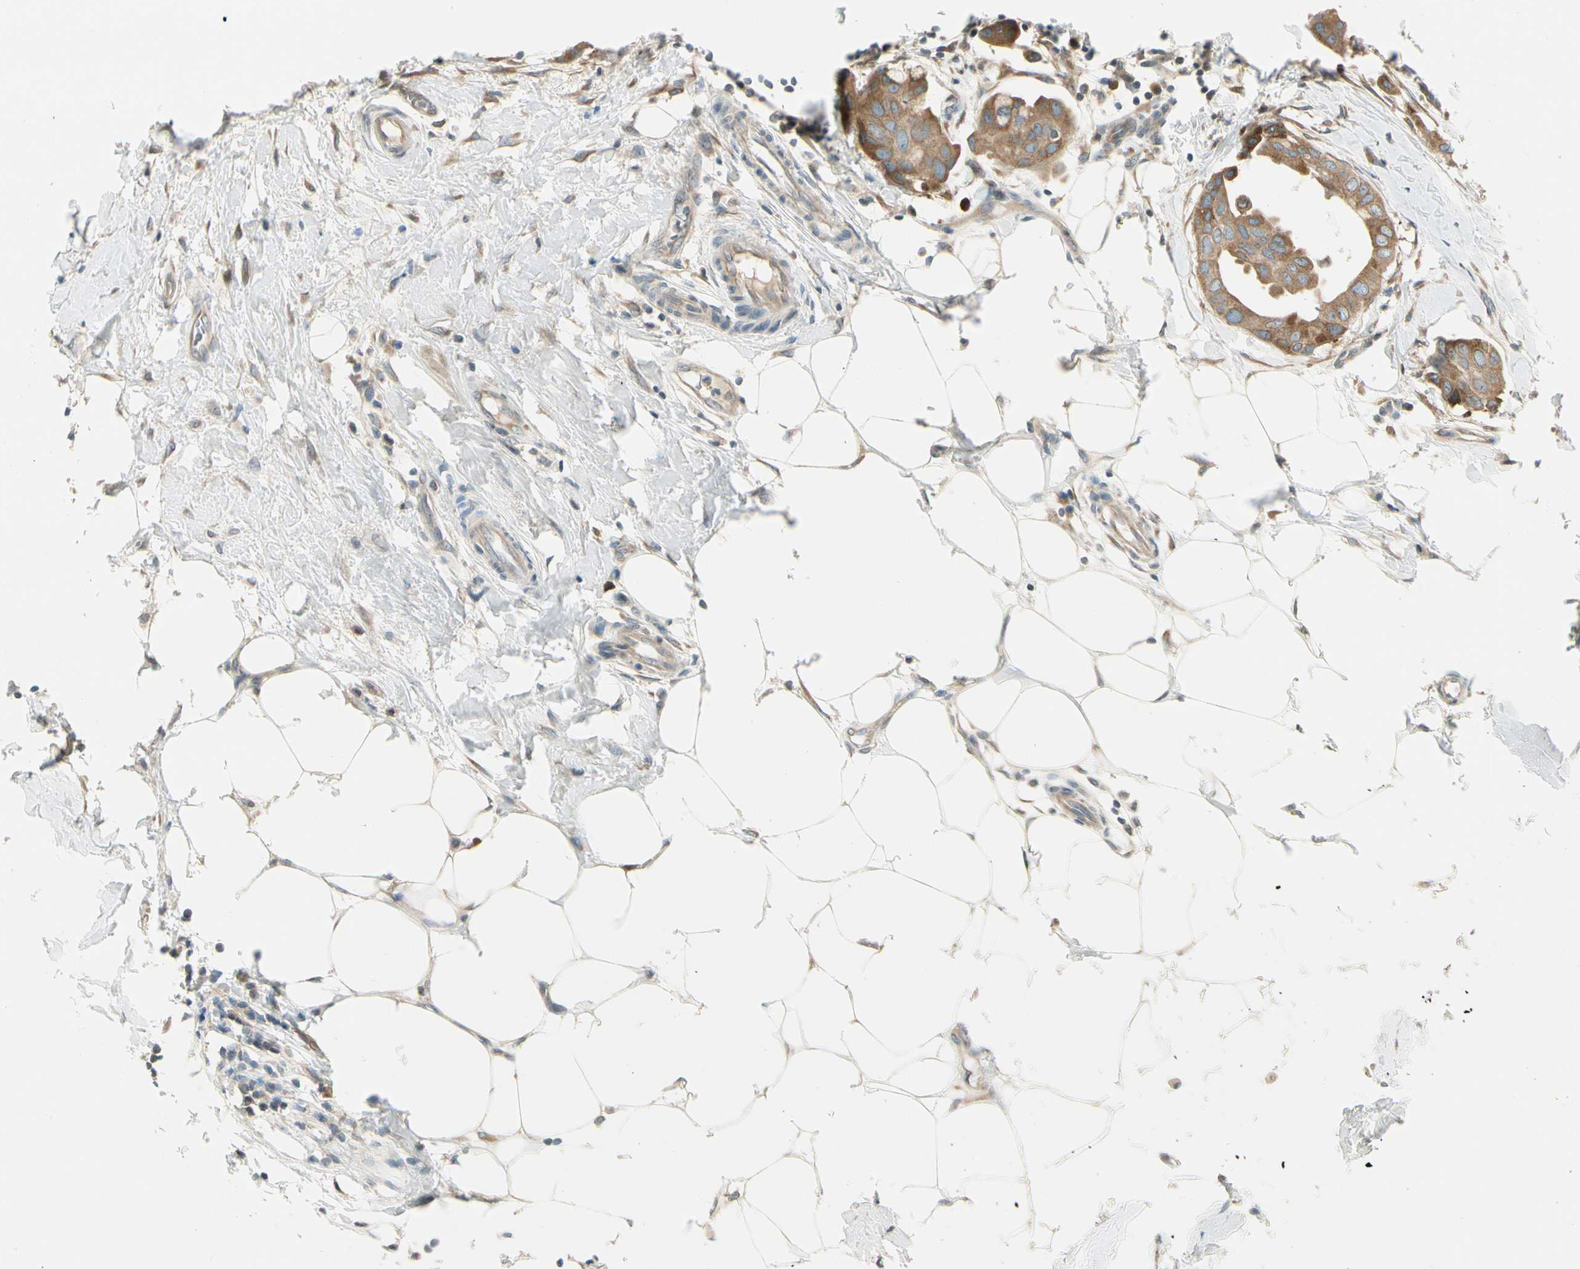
{"staining": {"intensity": "moderate", "quantity": ">75%", "location": "cytoplasmic/membranous"}, "tissue": "breast cancer", "cell_type": "Tumor cells", "image_type": "cancer", "snomed": [{"axis": "morphology", "description": "Duct carcinoma"}, {"axis": "topography", "description": "Breast"}], "caption": "Protein staining exhibits moderate cytoplasmic/membranous staining in approximately >75% of tumor cells in breast cancer.", "gene": "BNIP1", "patient": {"sex": "female", "age": 40}}